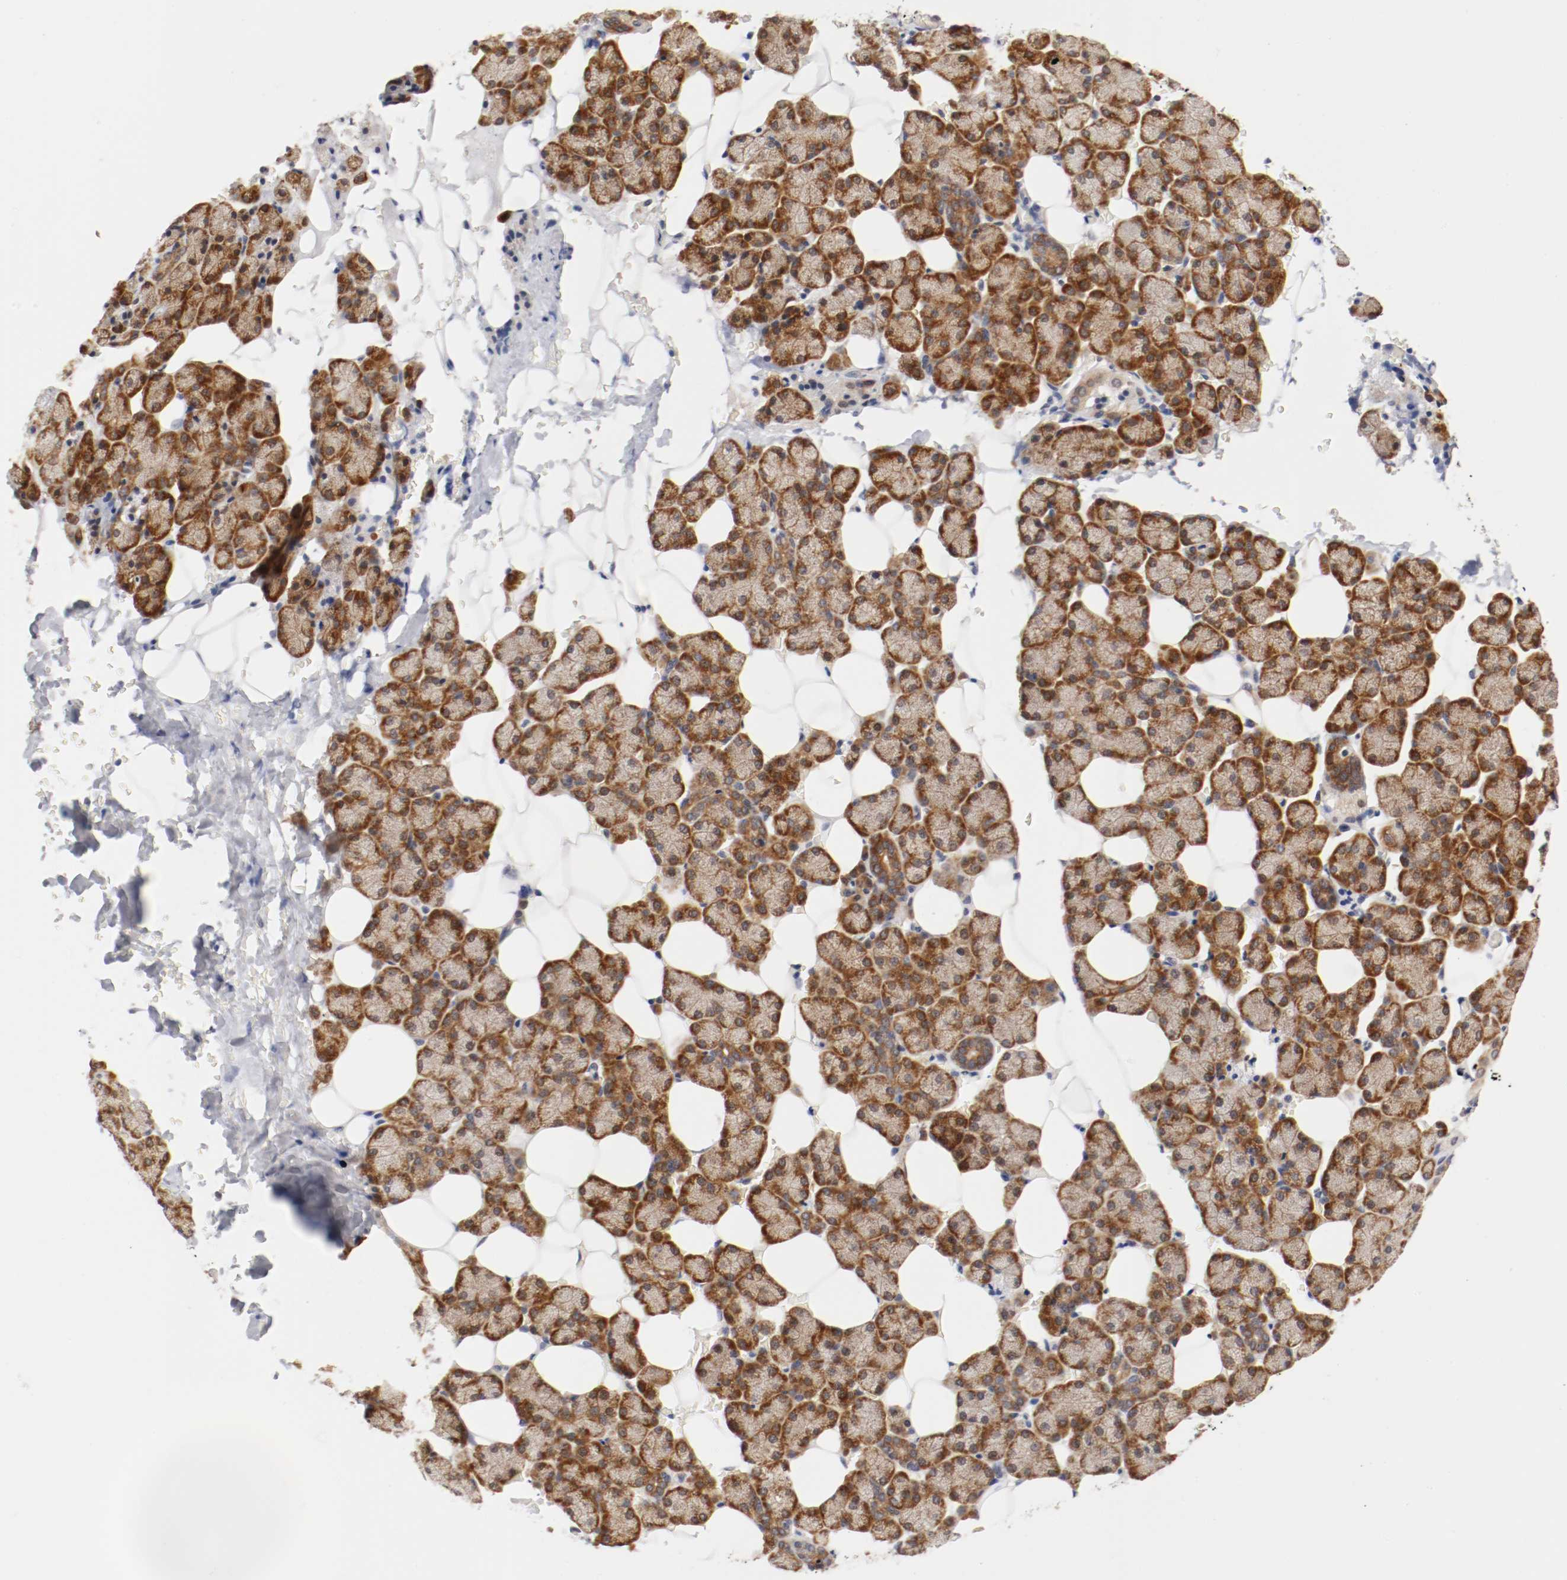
{"staining": {"intensity": "moderate", "quantity": ">75%", "location": "cytoplasmic/membranous"}, "tissue": "salivary gland", "cell_type": "Glandular cells", "image_type": "normal", "snomed": [{"axis": "morphology", "description": "Normal tissue, NOS"}, {"axis": "topography", "description": "Lymph node"}, {"axis": "topography", "description": "Salivary gland"}], "caption": "Glandular cells demonstrate medium levels of moderate cytoplasmic/membranous staining in approximately >75% of cells in normal salivary gland. The staining is performed using DAB brown chromogen to label protein expression. The nuclei are counter-stained blue using hematoxylin.", "gene": "FKBP3", "patient": {"sex": "male", "age": 8}}